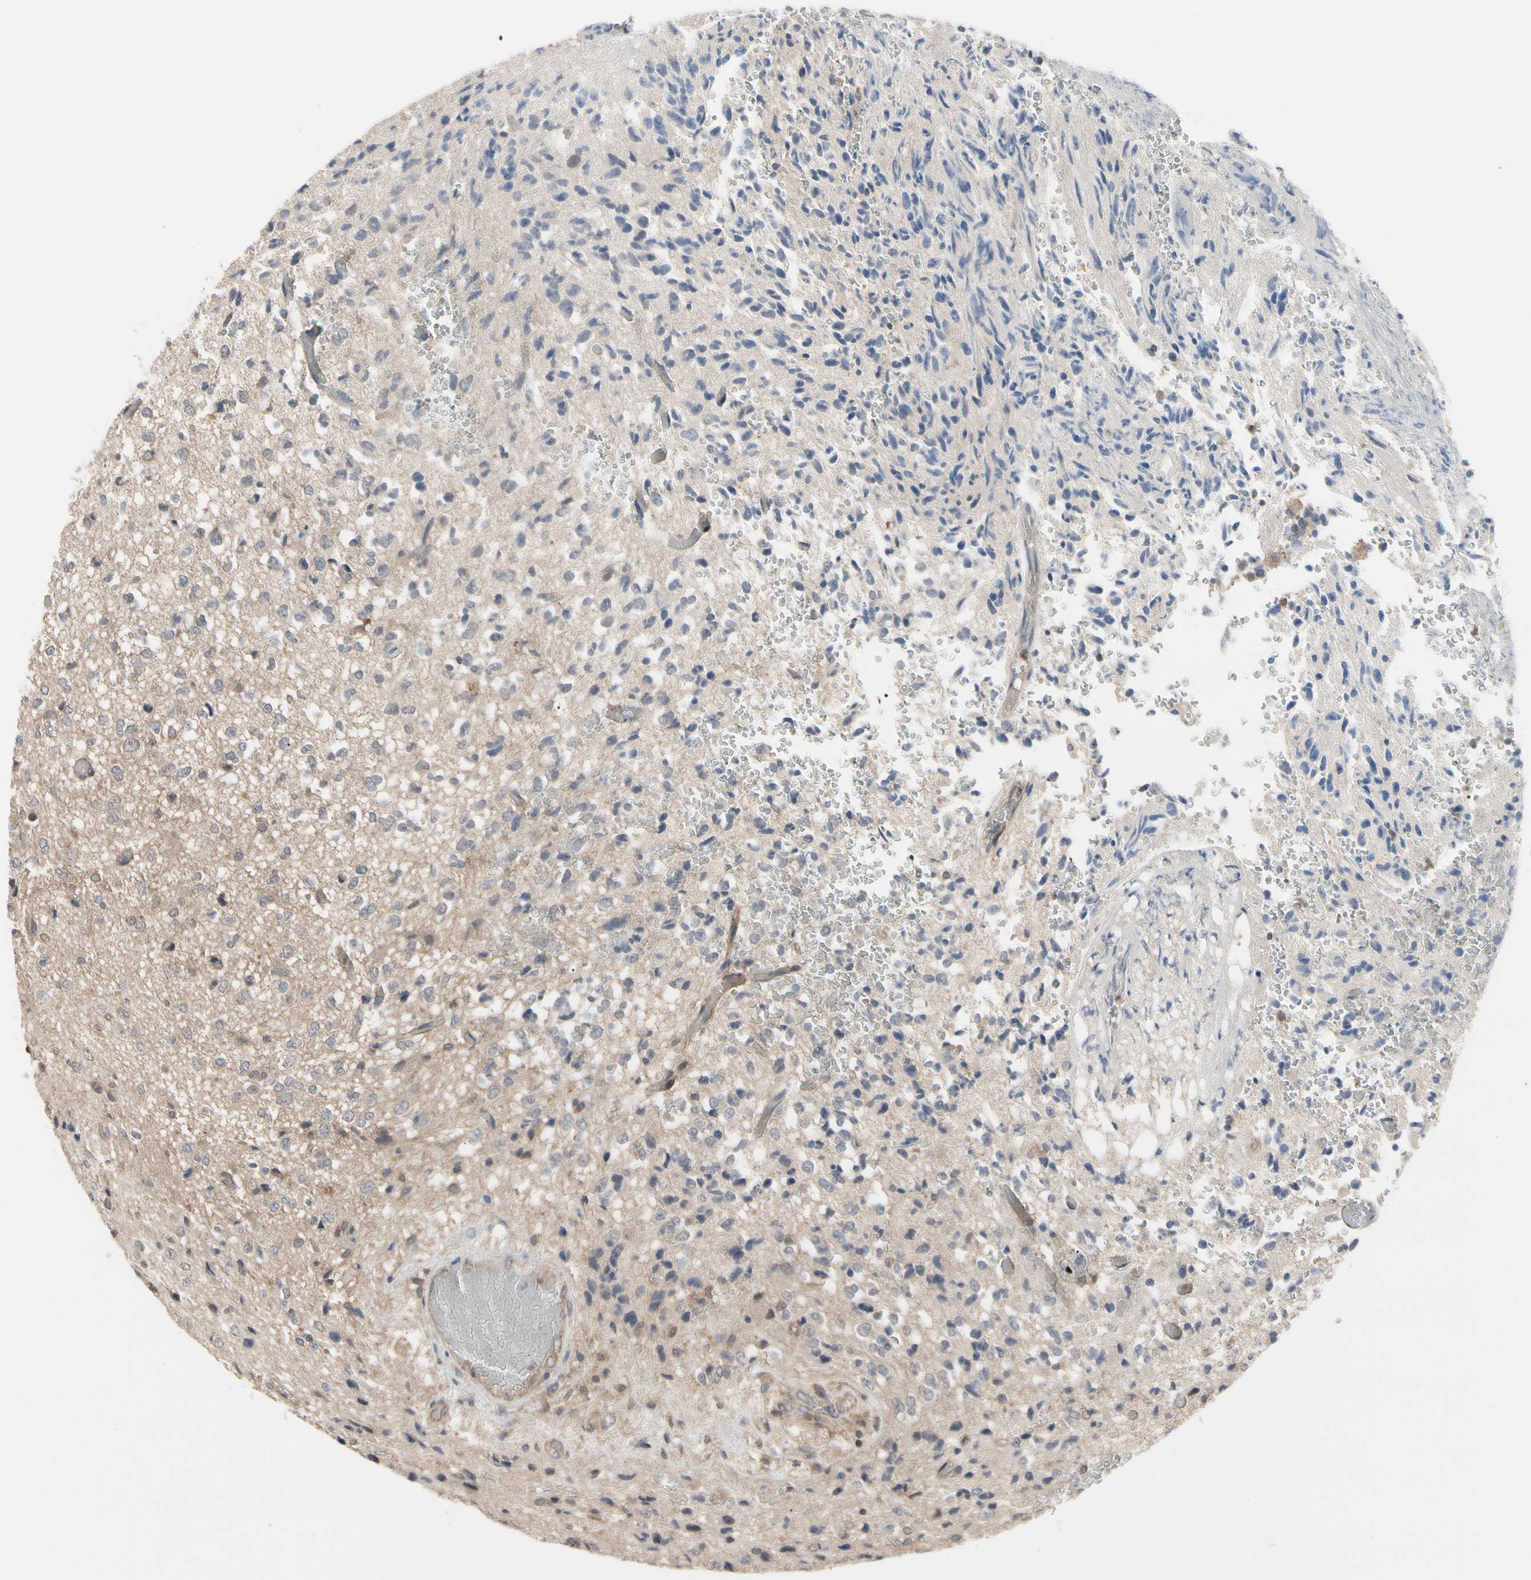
{"staining": {"intensity": "weak", "quantity": "25%-75%", "location": "cytoplasmic/membranous"}, "tissue": "glioma", "cell_type": "Tumor cells", "image_type": "cancer", "snomed": [{"axis": "morphology", "description": "Glioma, malignant, High grade"}, {"axis": "topography", "description": "pancreas cauda"}], "caption": "The image demonstrates immunohistochemical staining of malignant glioma (high-grade). There is weak cytoplasmic/membranous expression is identified in about 25%-75% of tumor cells. Using DAB (brown) and hematoxylin (blue) stains, captured at high magnification using brightfield microscopy.", "gene": "DPP8", "patient": {"sex": "male", "age": 60}}